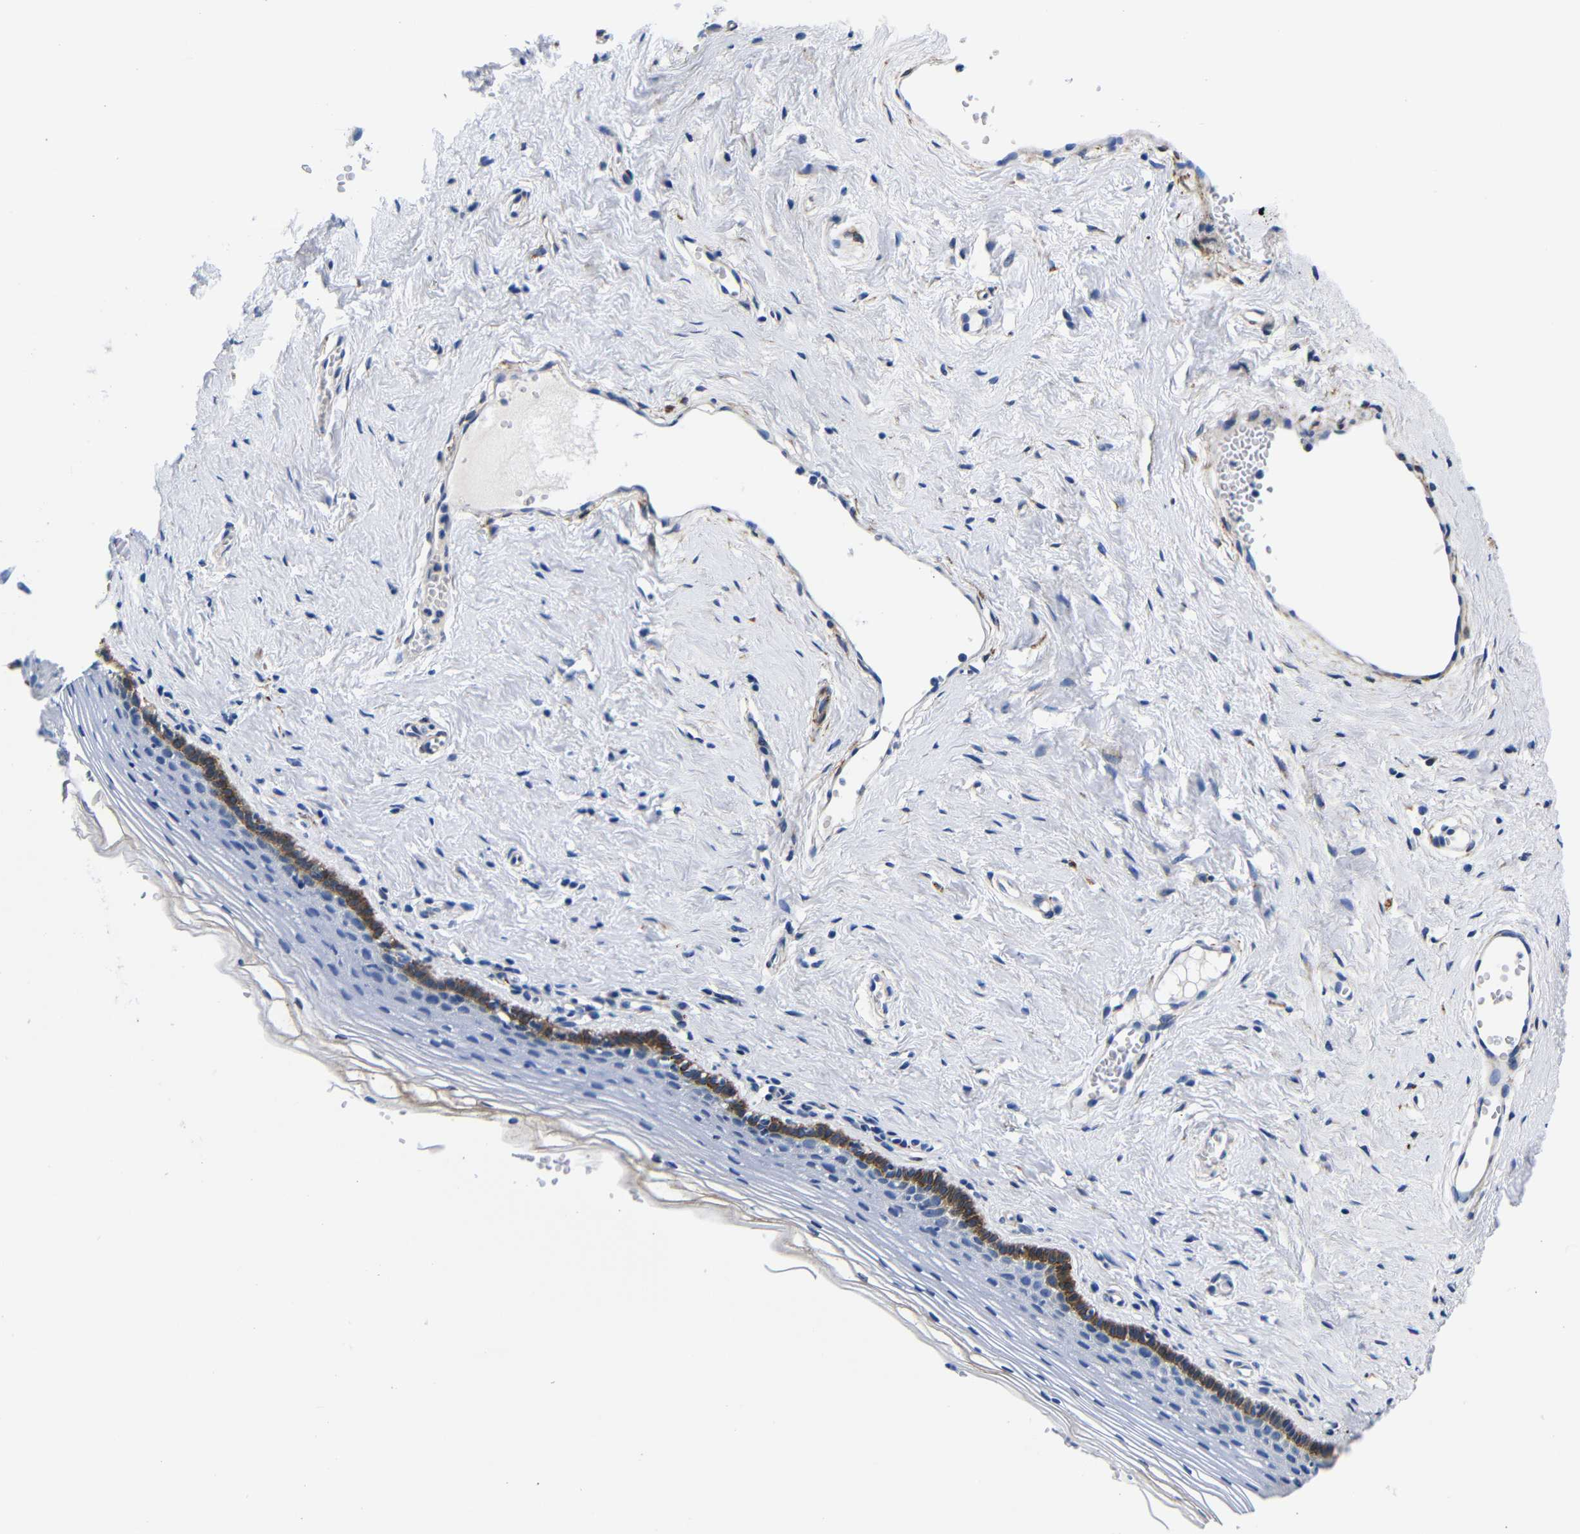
{"staining": {"intensity": "moderate", "quantity": "<25%", "location": "cytoplasmic/membranous"}, "tissue": "vagina", "cell_type": "Squamous epithelial cells", "image_type": "normal", "snomed": [{"axis": "morphology", "description": "Normal tissue, NOS"}, {"axis": "topography", "description": "Vagina"}], "caption": "Immunohistochemistry image of benign human vagina stained for a protein (brown), which demonstrates low levels of moderate cytoplasmic/membranous positivity in about <25% of squamous epithelial cells.", "gene": "LRIG1", "patient": {"sex": "female", "age": 32}}